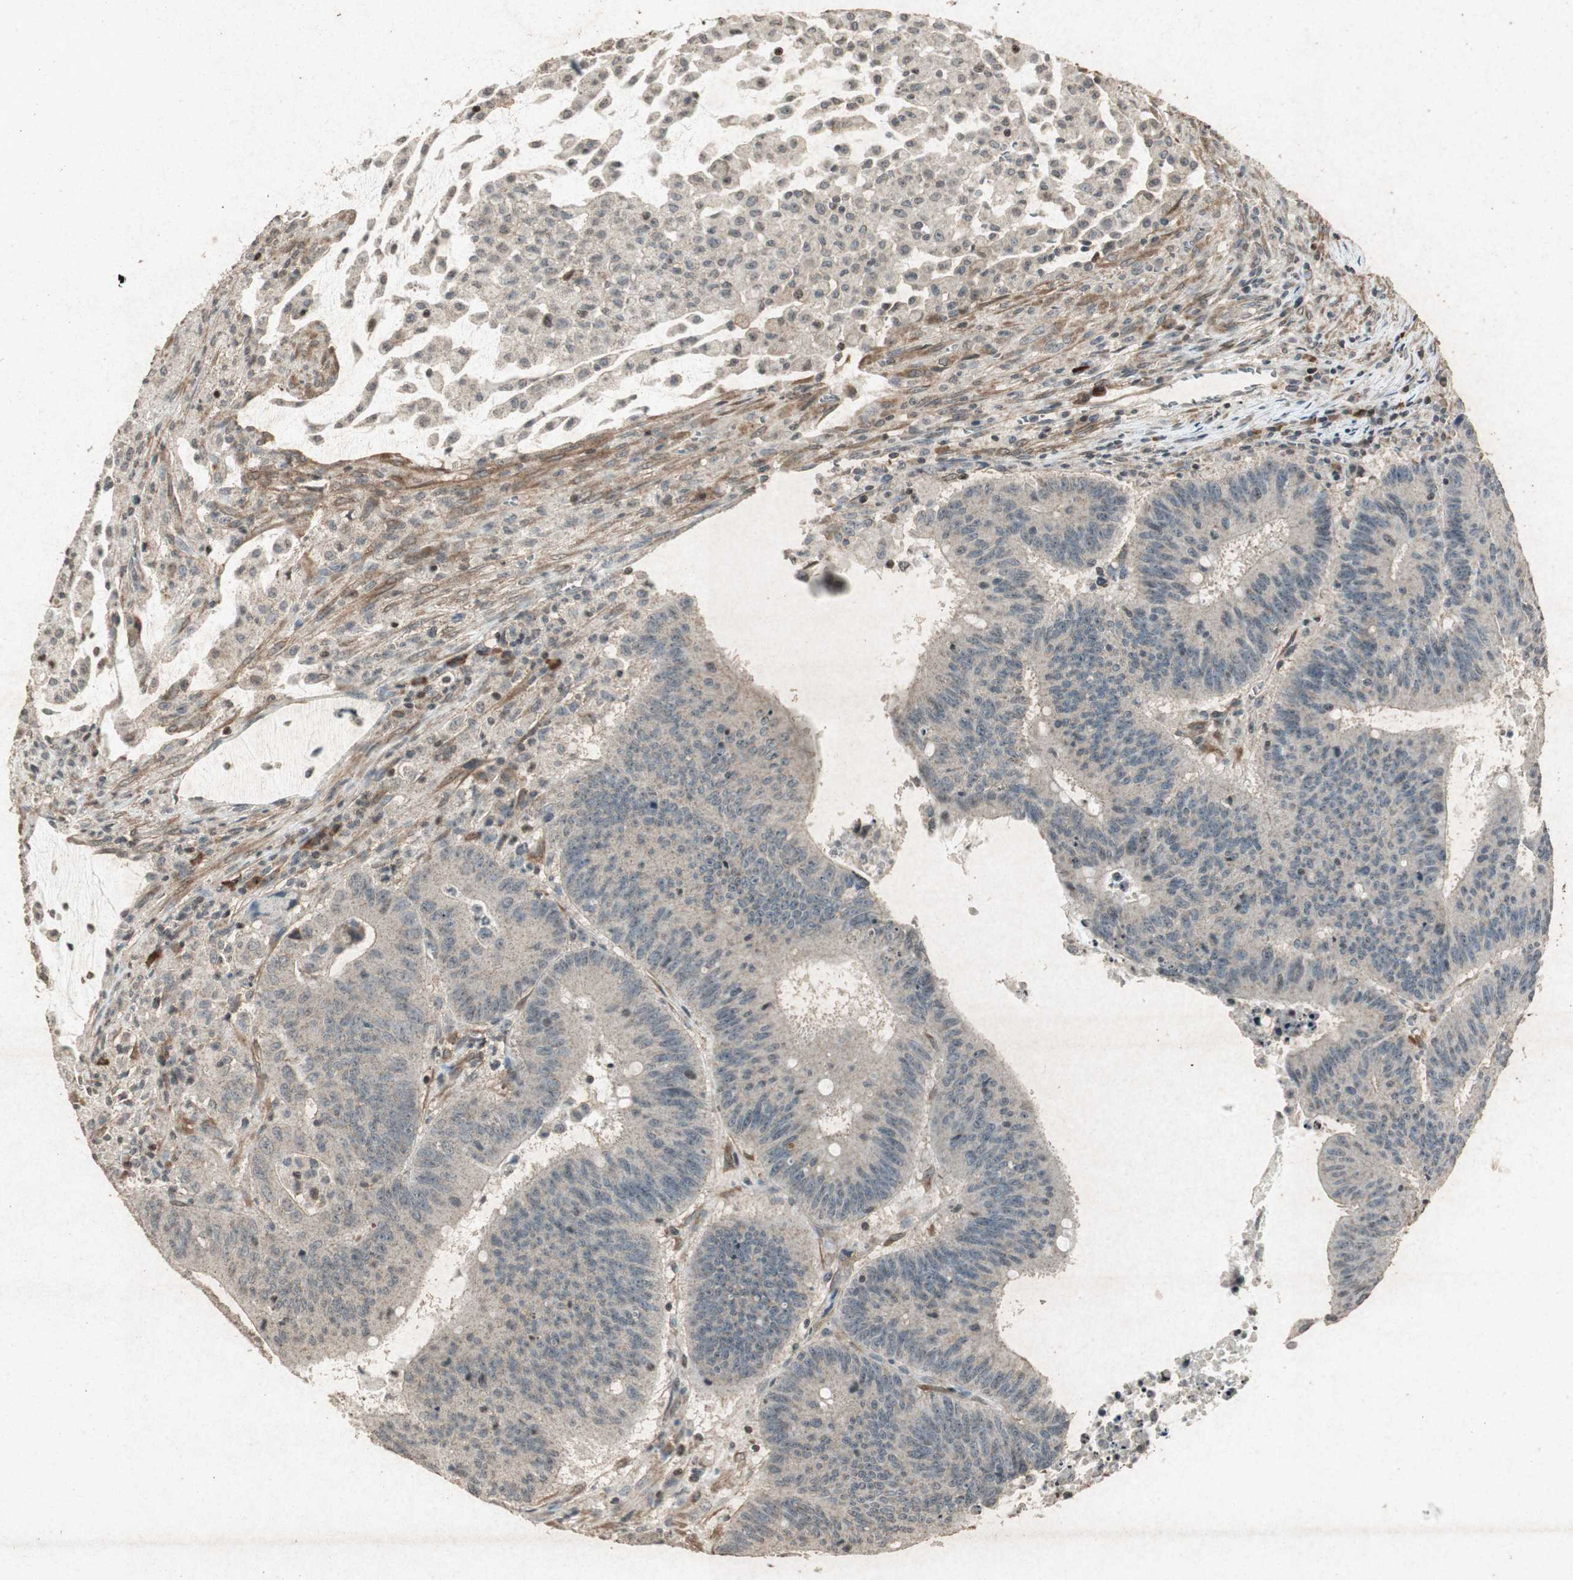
{"staining": {"intensity": "weak", "quantity": ">75%", "location": "cytoplasmic/membranous"}, "tissue": "colorectal cancer", "cell_type": "Tumor cells", "image_type": "cancer", "snomed": [{"axis": "morphology", "description": "Adenocarcinoma, NOS"}, {"axis": "topography", "description": "Colon"}], "caption": "Colorectal cancer stained with immunohistochemistry reveals weak cytoplasmic/membranous expression in about >75% of tumor cells.", "gene": "PRKG1", "patient": {"sex": "male", "age": 45}}